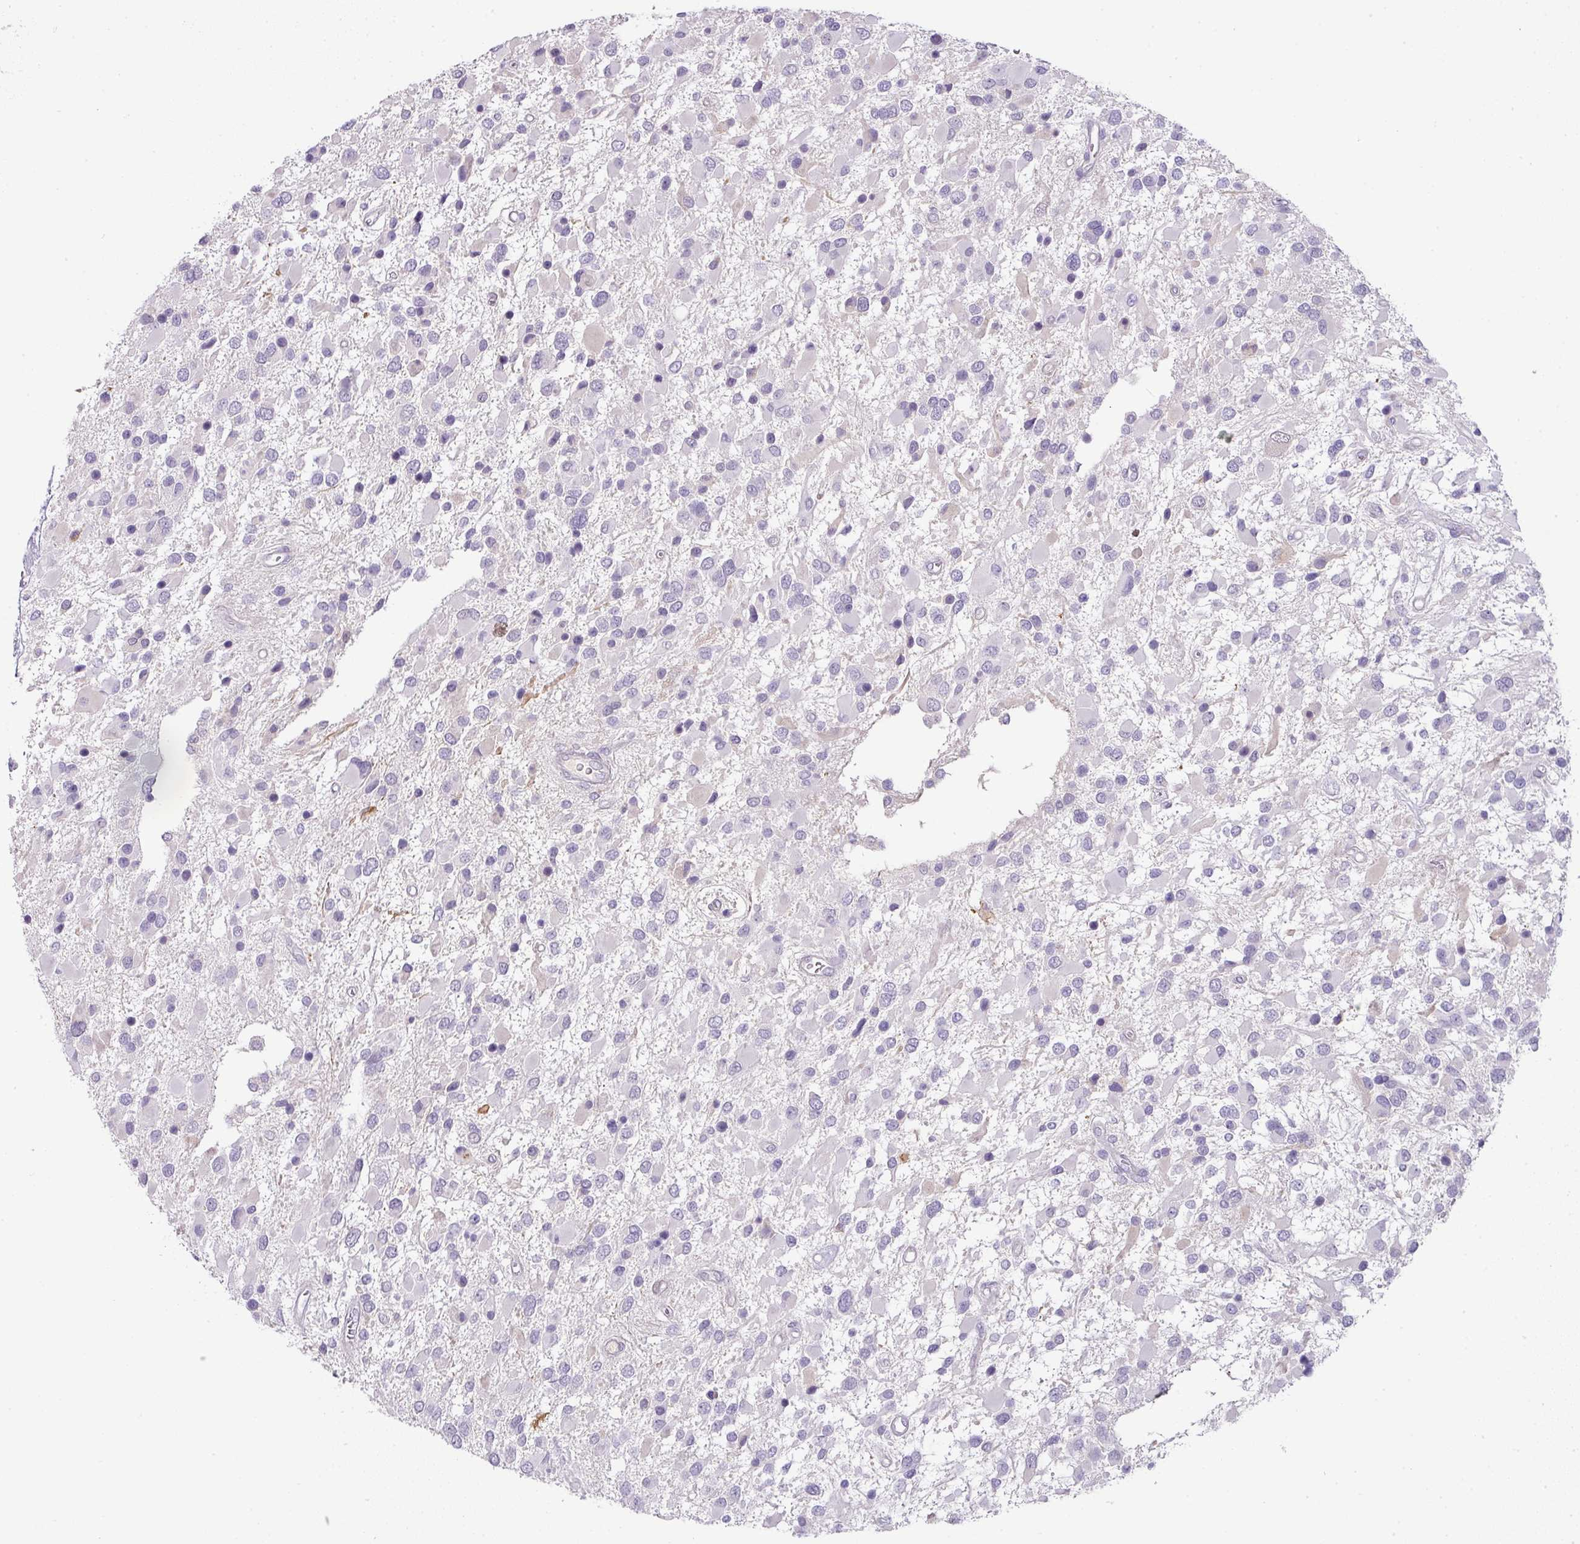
{"staining": {"intensity": "negative", "quantity": "none", "location": "none"}, "tissue": "glioma", "cell_type": "Tumor cells", "image_type": "cancer", "snomed": [{"axis": "morphology", "description": "Glioma, malignant, High grade"}, {"axis": "topography", "description": "Brain"}], "caption": "This is a photomicrograph of immunohistochemistry staining of malignant glioma (high-grade), which shows no positivity in tumor cells.", "gene": "FGF17", "patient": {"sex": "male", "age": 53}}